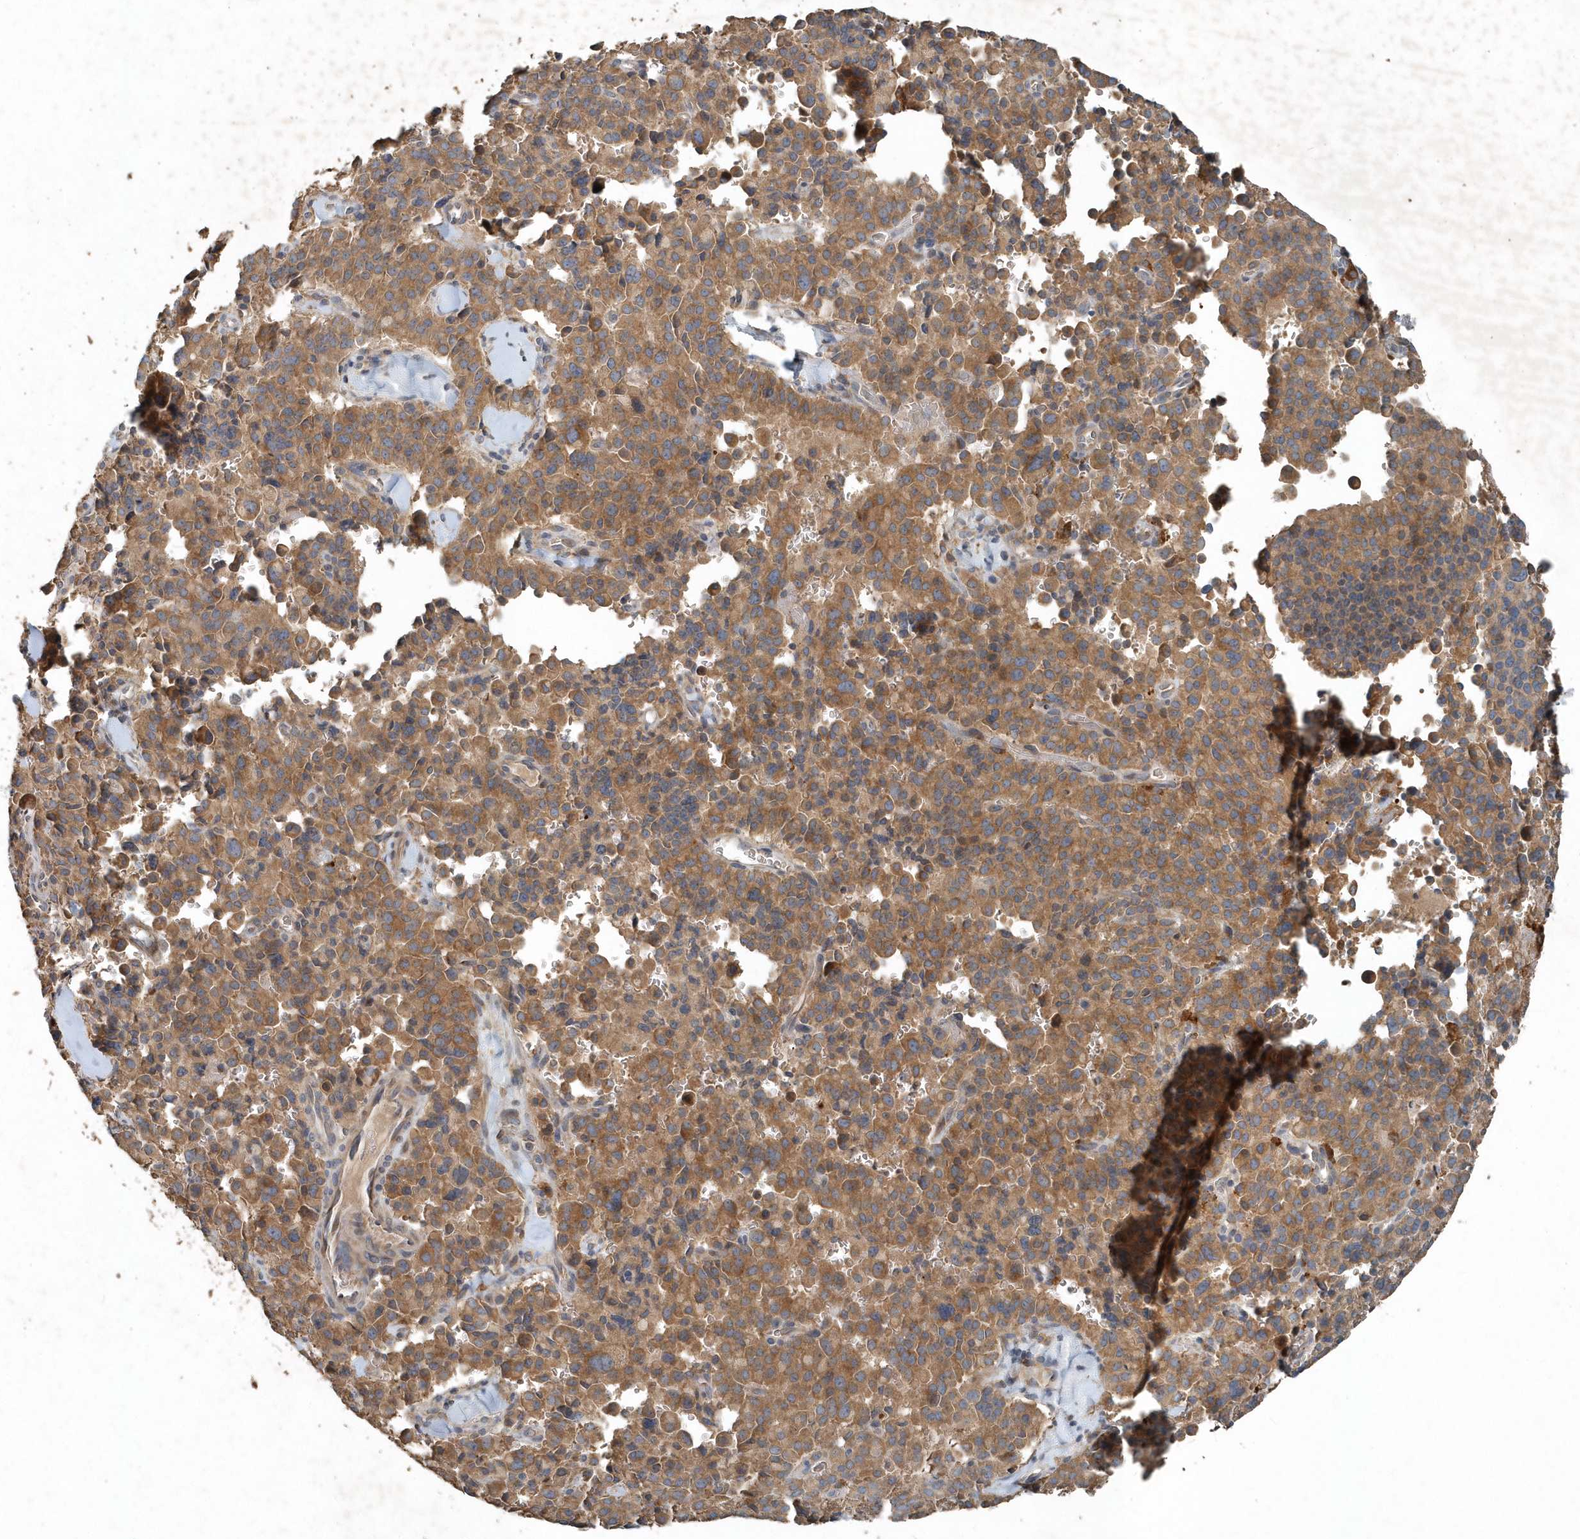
{"staining": {"intensity": "moderate", "quantity": ">75%", "location": "cytoplasmic/membranous"}, "tissue": "pancreatic cancer", "cell_type": "Tumor cells", "image_type": "cancer", "snomed": [{"axis": "morphology", "description": "Adenocarcinoma, NOS"}, {"axis": "topography", "description": "Pancreas"}], "caption": "Pancreatic cancer stained with IHC displays moderate cytoplasmic/membranous expression in approximately >75% of tumor cells.", "gene": "SCFD2", "patient": {"sex": "male", "age": 65}}